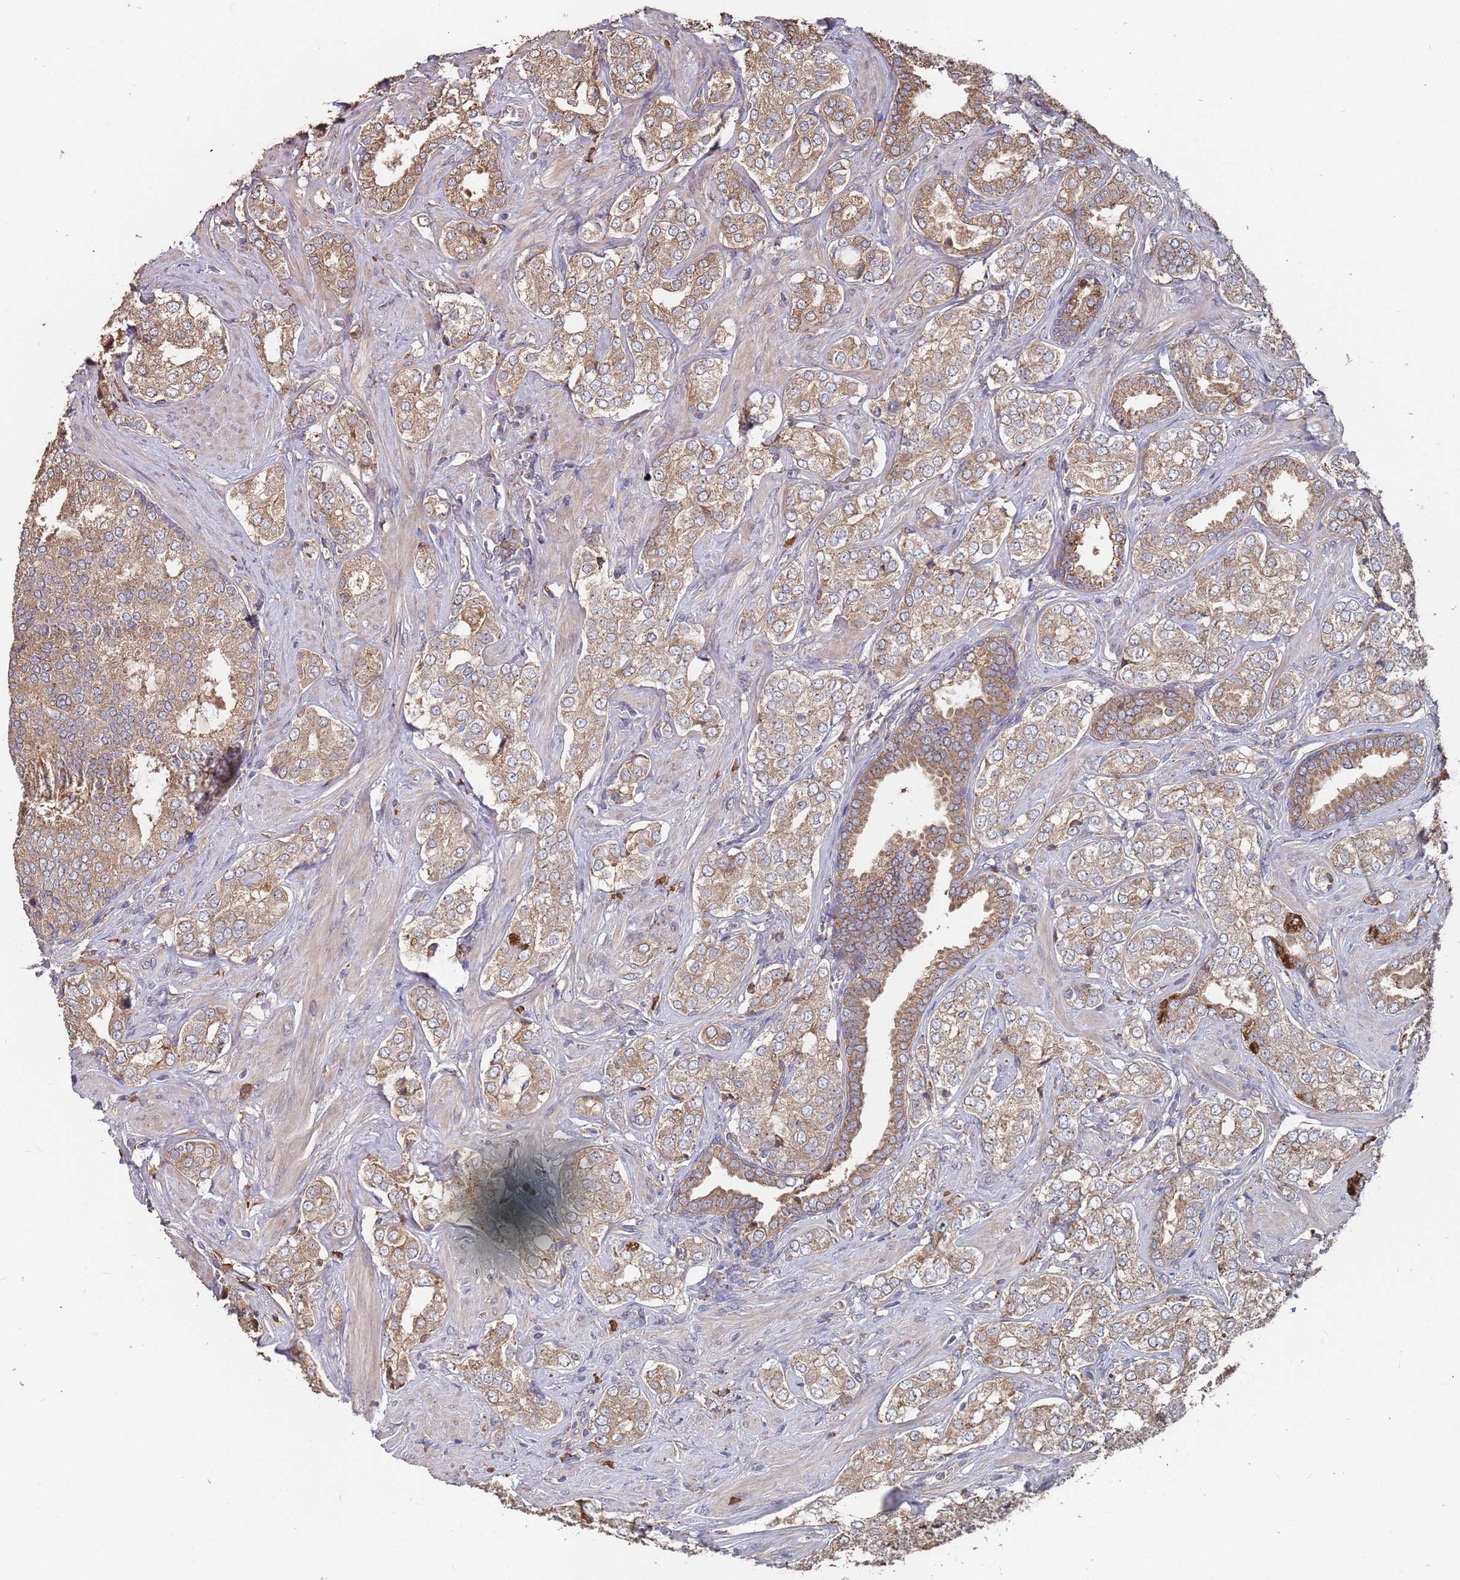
{"staining": {"intensity": "moderate", "quantity": ">75%", "location": "cytoplasmic/membranous"}, "tissue": "prostate cancer", "cell_type": "Tumor cells", "image_type": "cancer", "snomed": [{"axis": "morphology", "description": "Adenocarcinoma, High grade"}, {"axis": "topography", "description": "Prostate"}], "caption": "Protein analysis of prostate cancer (adenocarcinoma (high-grade)) tissue displays moderate cytoplasmic/membranous expression in approximately >75% of tumor cells.", "gene": "ATG5", "patient": {"sex": "male", "age": 71}}